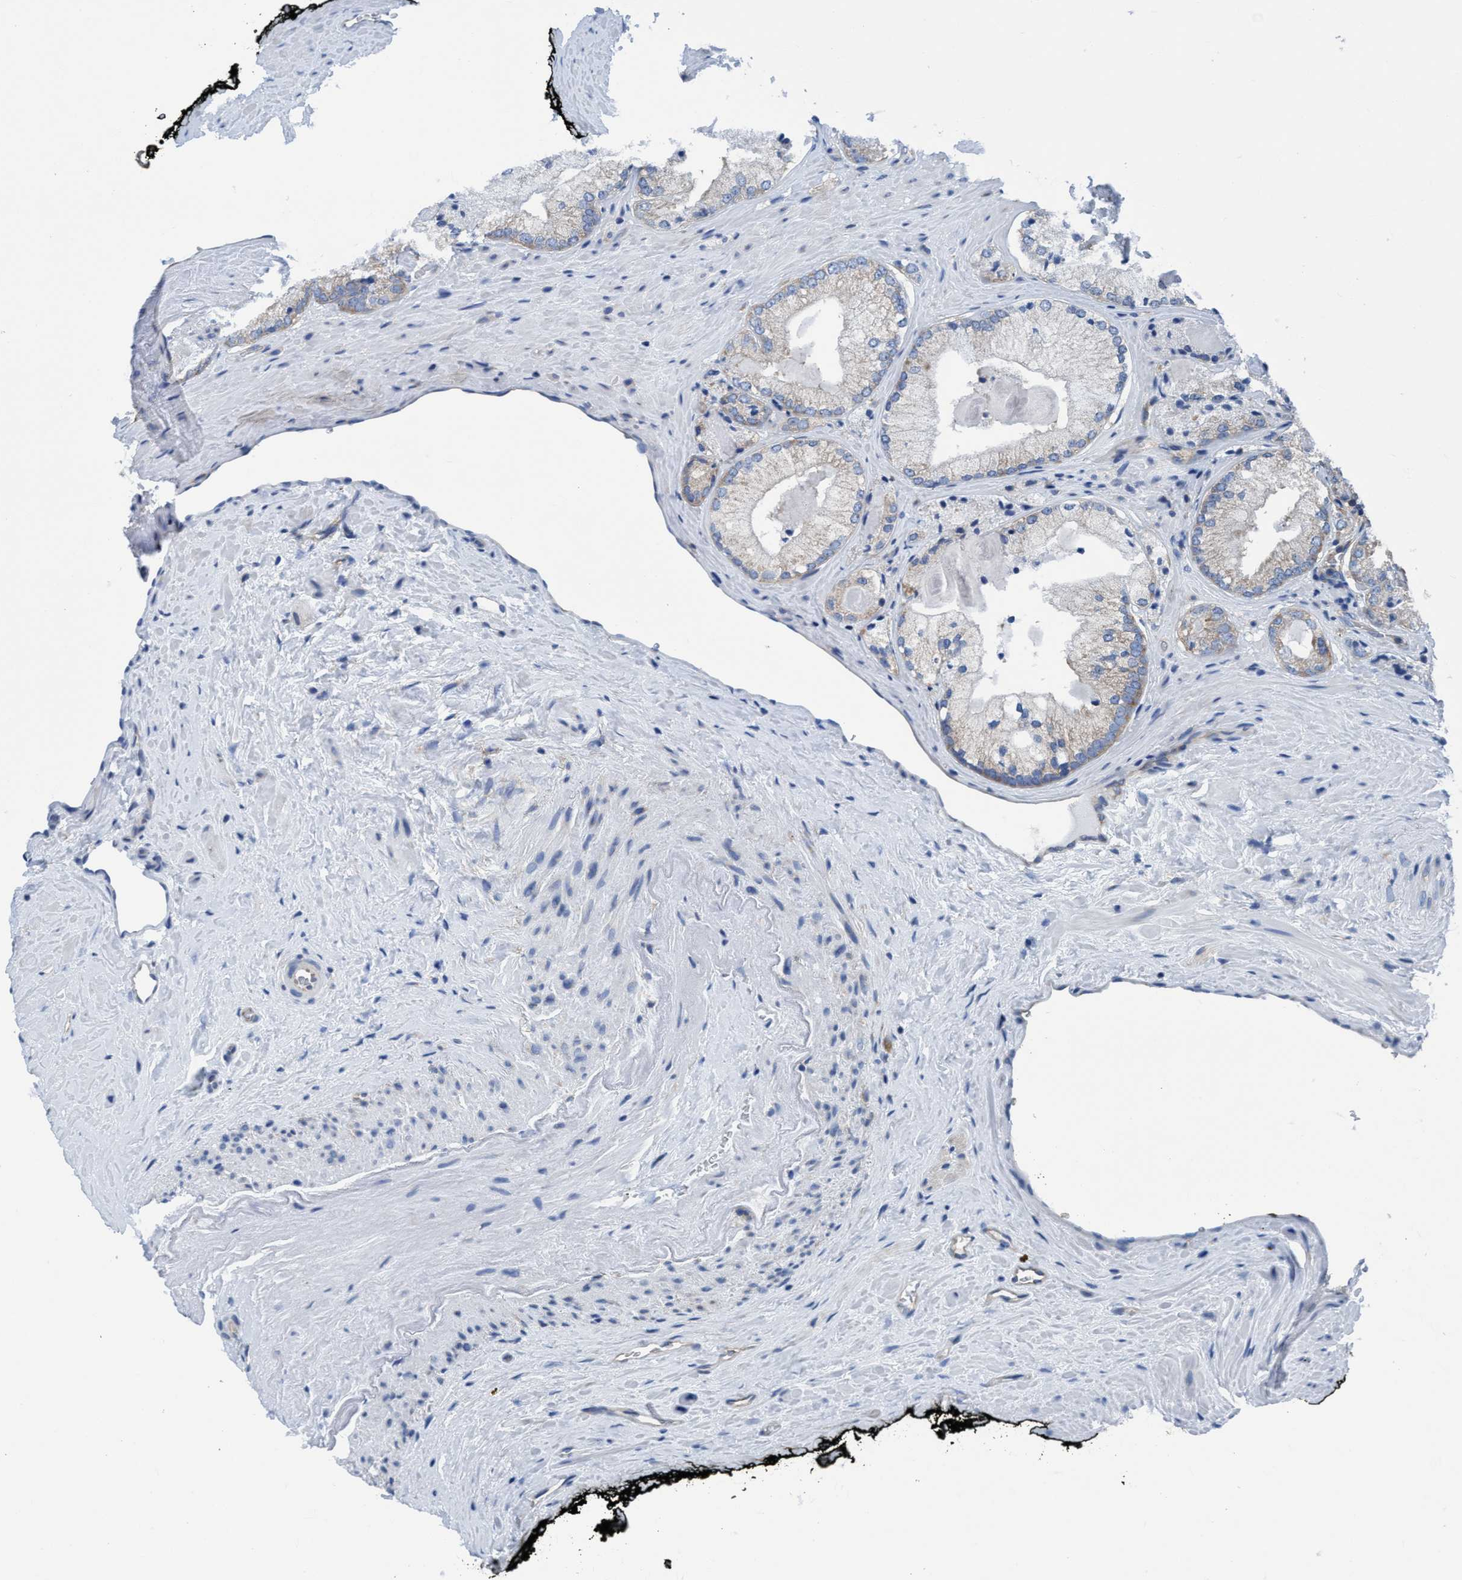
{"staining": {"intensity": "negative", "quantity": "none", "location": "none"}, "tissue": "prostate cancer", "cell_type": "Tumor cells", "image_type": "cancer", "snomed": [{"axis": "morphology", "description": "Adenocarcinoma, Low grade"}, {"axis": "topography", "description": "Prostate"}], "caption": "Prostate low-grade adenocarcinoma was stained to show a protein in brown. There is no significant expression in tumor cells. (Brightfield microscopy of DAB immunohistochemistry (IHC) at high magnification).", "gene": "NMT1", "patient": {"sex": "male", "age": 65}}